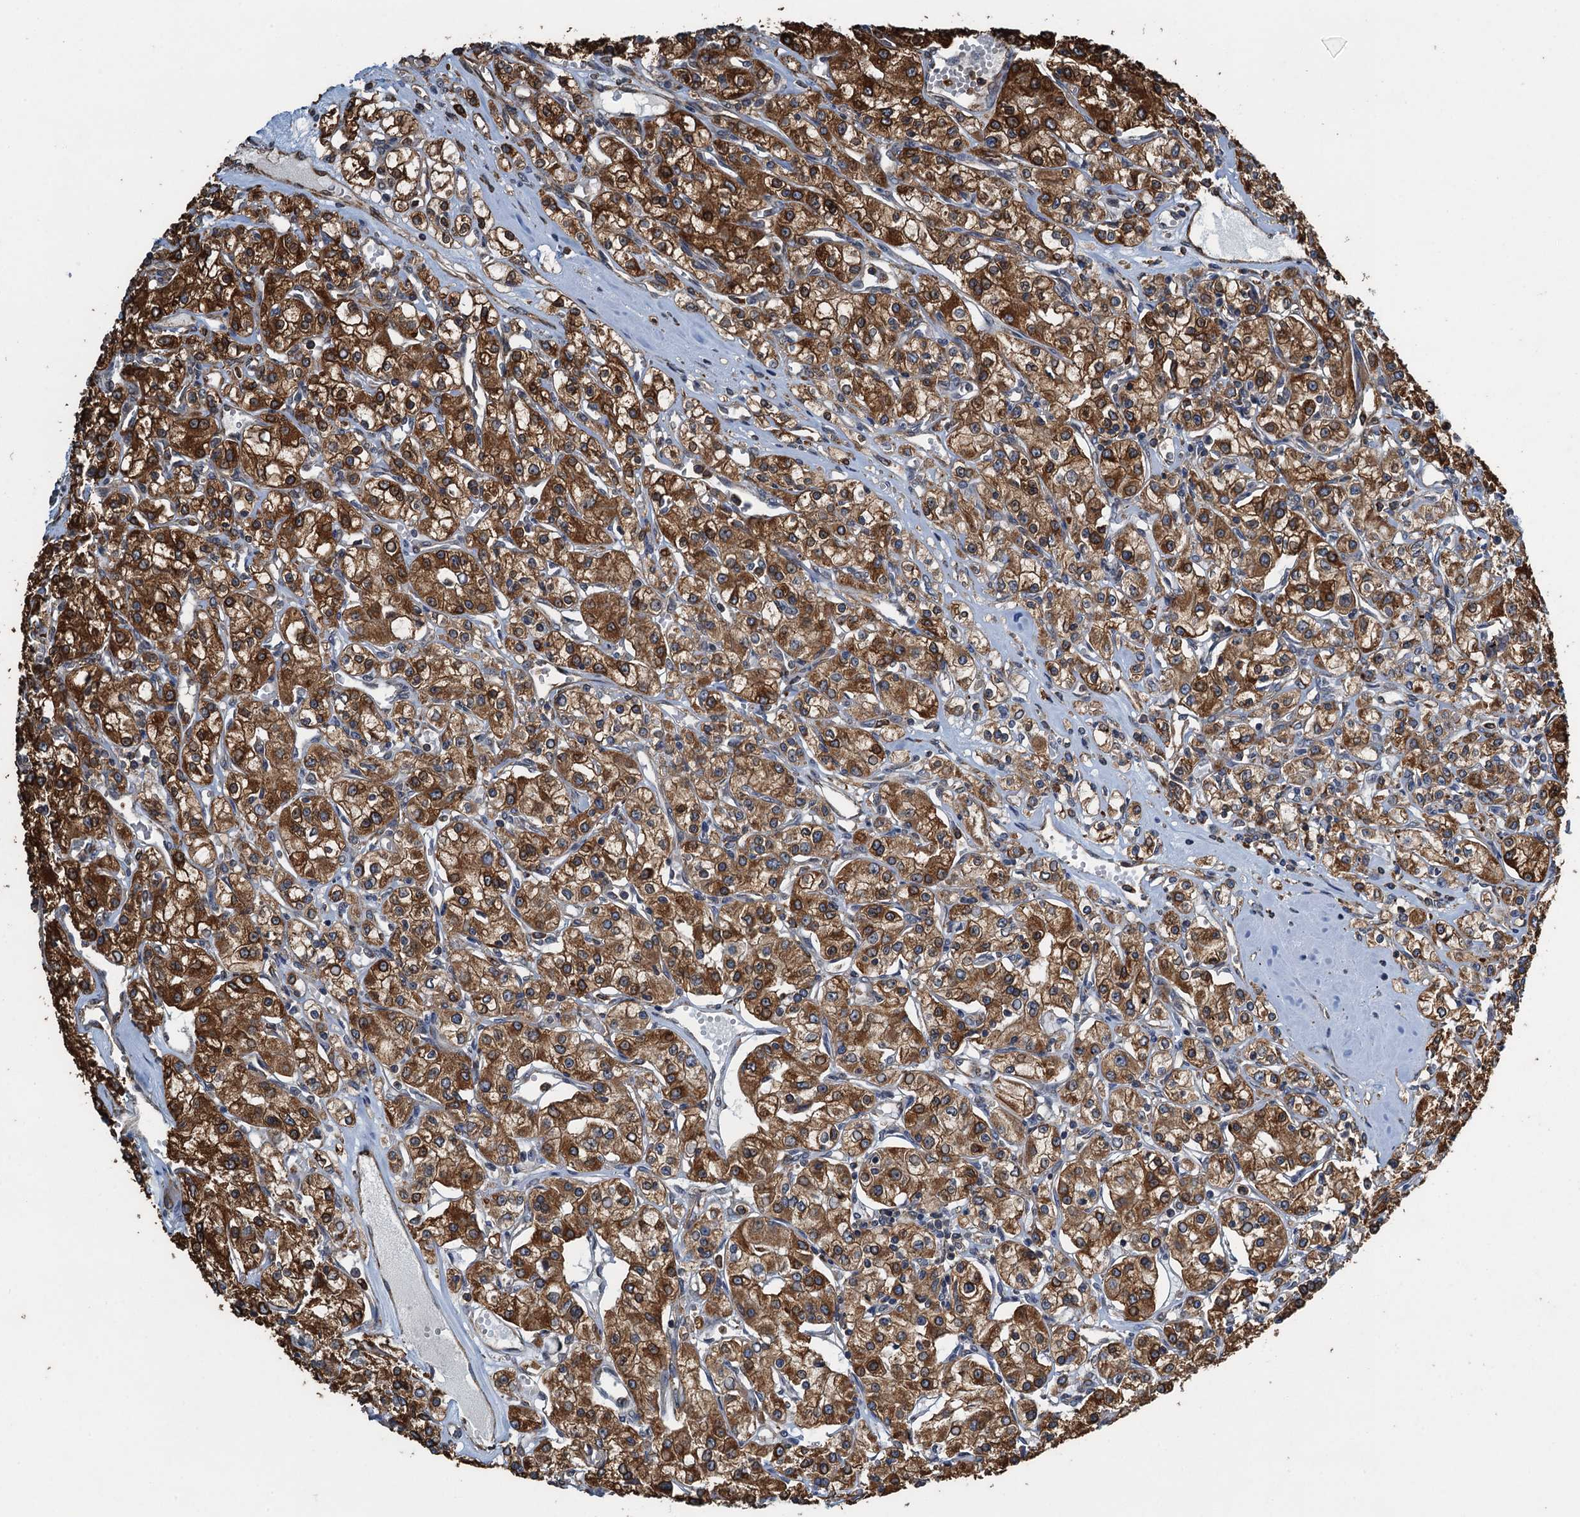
{"staining": {"intensity": "strong", "quantity": ">75%", "location": "cytoplasmic/membranous"}, "tissue": "renal cancer", "cell_type": "Tumor cells", "image_type": "cancer", "snomed": [{"axis": "morphology", "description": "Adenocarcinoma, NOS"}, {"axis": "topography", "description": "Kidney"}], "caption": "Immunohistochemistry (IHC) photomicrograph of neoplastic tissue: renal adenocarcinoma stained using immunohistochemistry (IHC) reveals high levels of strong protein expression localized specifically in the cytoplasmic/membranous of tumor cells, appearing as a cytoplasmic/membranous brown color.", "gene": "WHAMM", "patient": {"sex": "female", "age": 59}}